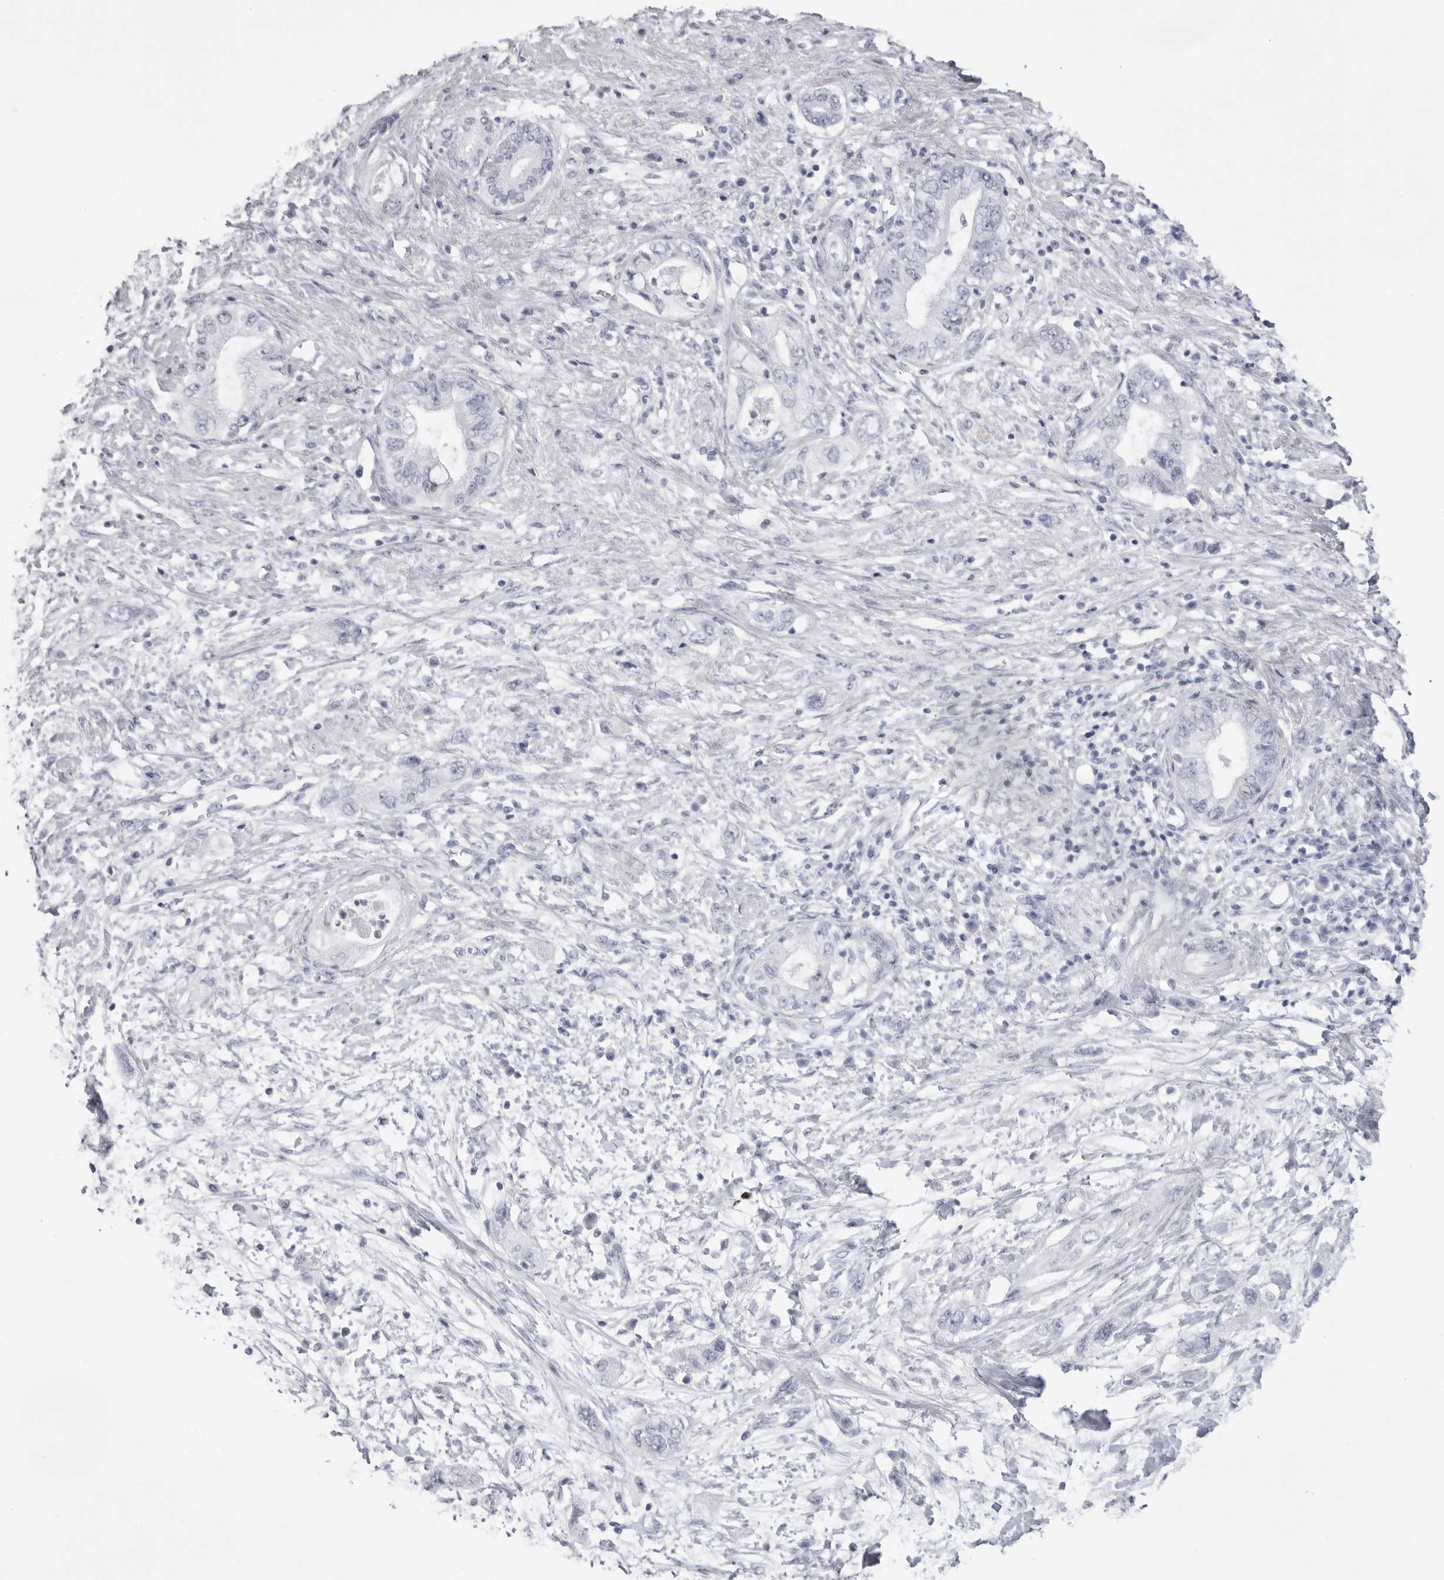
{"staining": {"intensity": "negative", "quantity": "none", "location": "none"}, "tissue": "pancreatic cancer", "cell_type": "Tumor cells", "image_type": "cancer", "snomed": [{"axis": "morphology", "description": "Adenocarcinoma, NOS"}, {"axis": "topography", "description": "Pancreas"}], "caption": "The histopathology image exhibits no significant staining in tumor cells of pancreatic adenocarcinoma. (Immunohistochemistry (ihc), brightfield microscopy, high magnification).", "gene": "TMOD4", "patient": {"sex": "female", "age": 73}}